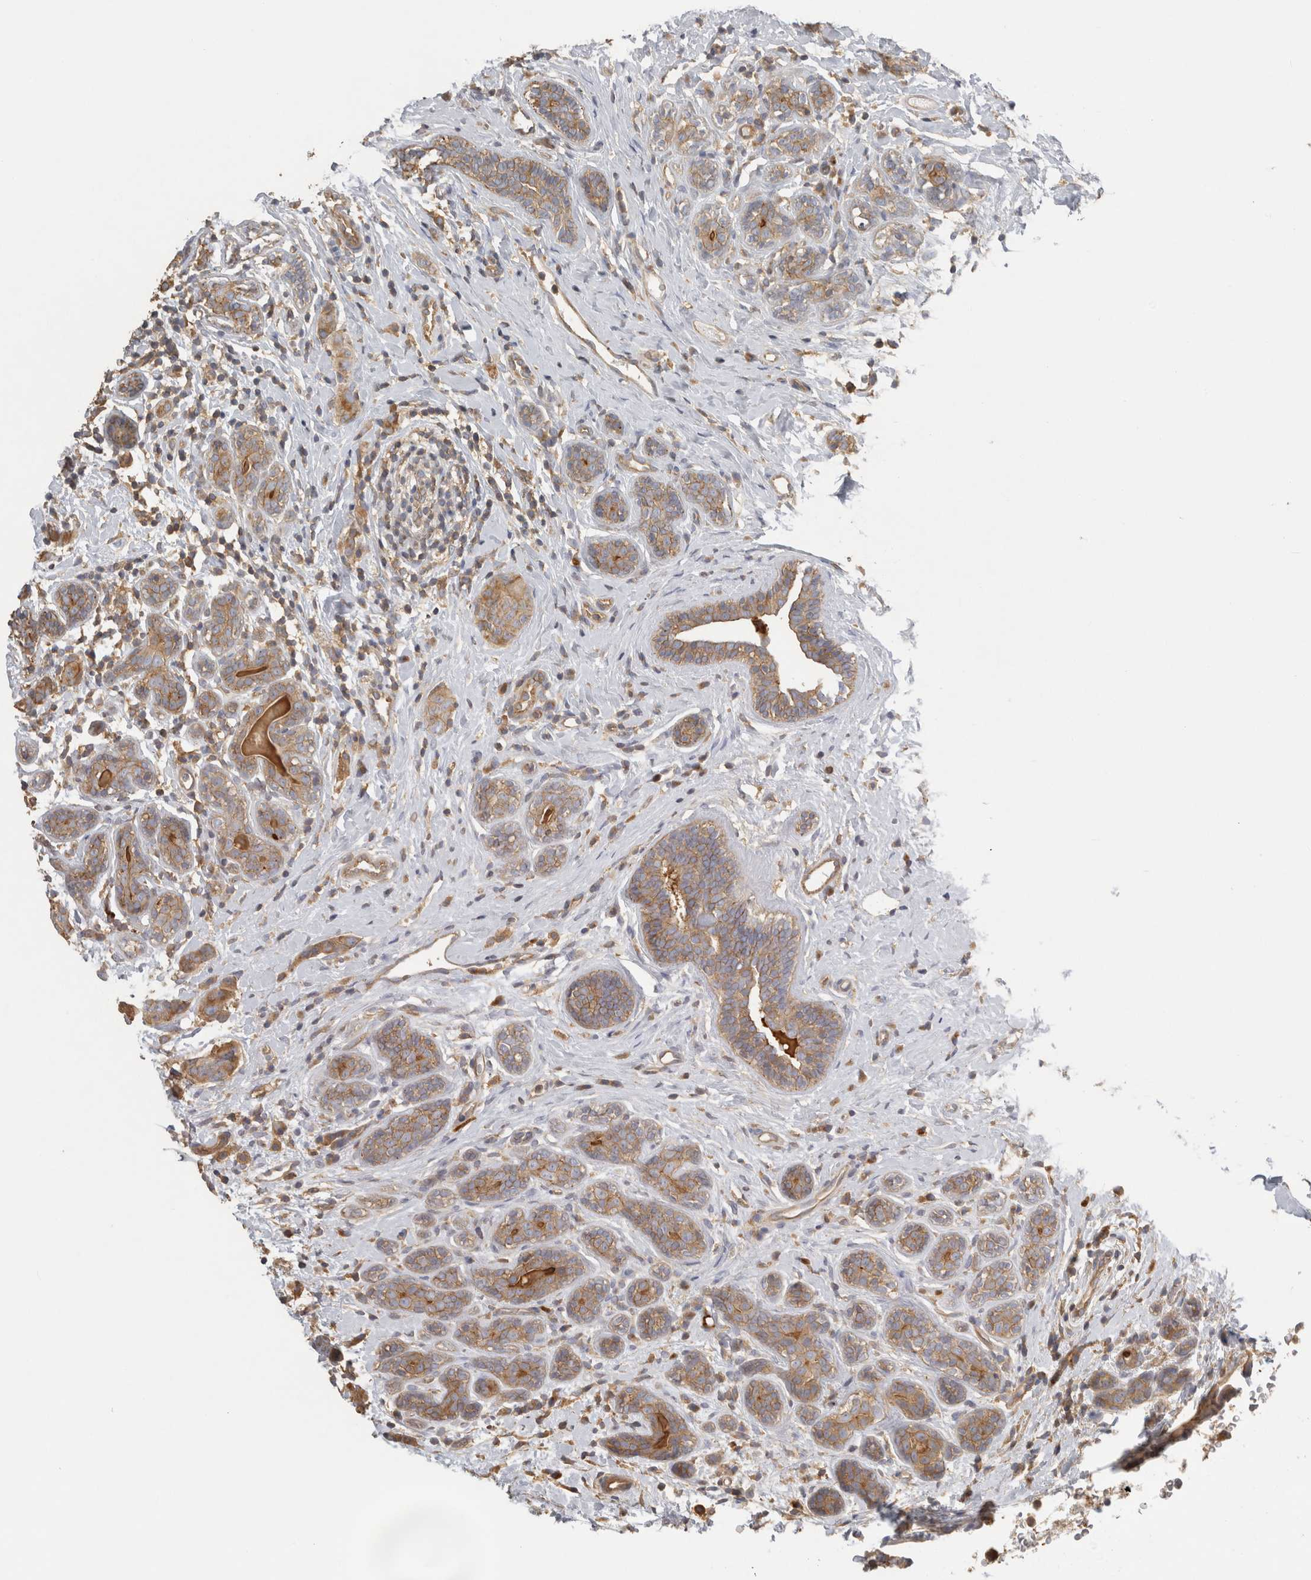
{"staining": {"intensity": "moderate", "quantity": ">75%", "location": "cytoplasmic/membranous"}, "tissue": "breast cancer", "cell_type": "Tumor cells", "image_type": "cancer", "snomed": [{"axis": "morphology", "description": "Normal tissue, NOS"}, {"axis": "morphology", "description": "Duct carcinoma"}, {"axis": "topography", "description": "Breast"}], "caption": "This photomicrograph reveals IHC staining of breast intraductal carcinoma, with medium moderate cytoplasmic/membranous positivity in about >75% of tumor cells.", "gene": "CHMP6", "patient": {"sex": "female", "age": 40}}